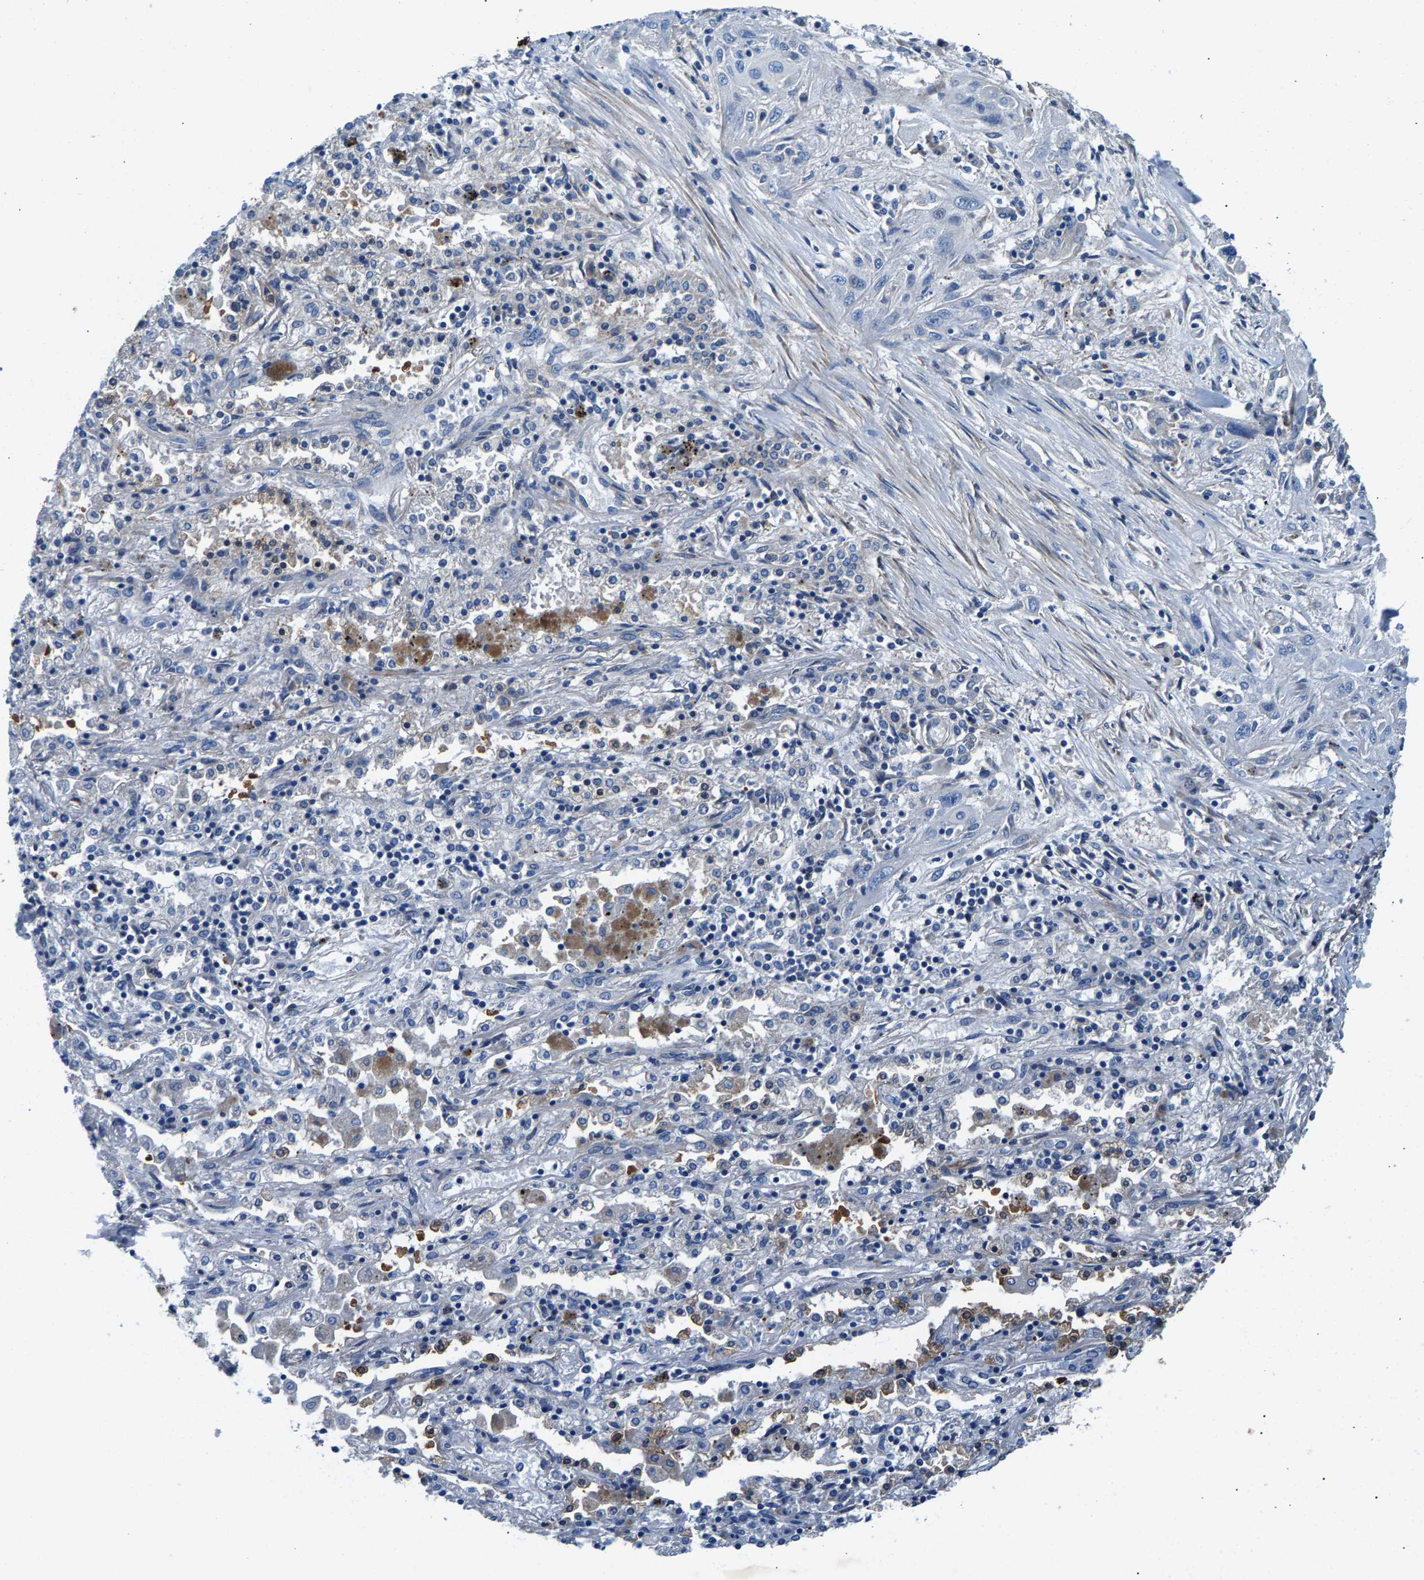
{"staining": {"intensity": "negative", "quantity": "none", "location": "none"}, "tissue": "lung cancer", "cell_type": "Tumor cells", "image_type": "cancer", "snomed": [{"axis": "morphology", "description": "Squamous cell carcinoma, NOS"}, {"axis": "topography", "description": "Lung"}], "caption": "This is an immunohistochemistry (IHC) photomicrograph of squamous cell carcinoma (lung). There is no staining in tumor cells.", "gene": "CDRT4", "patient": {"sex": "female", "age": 47}}